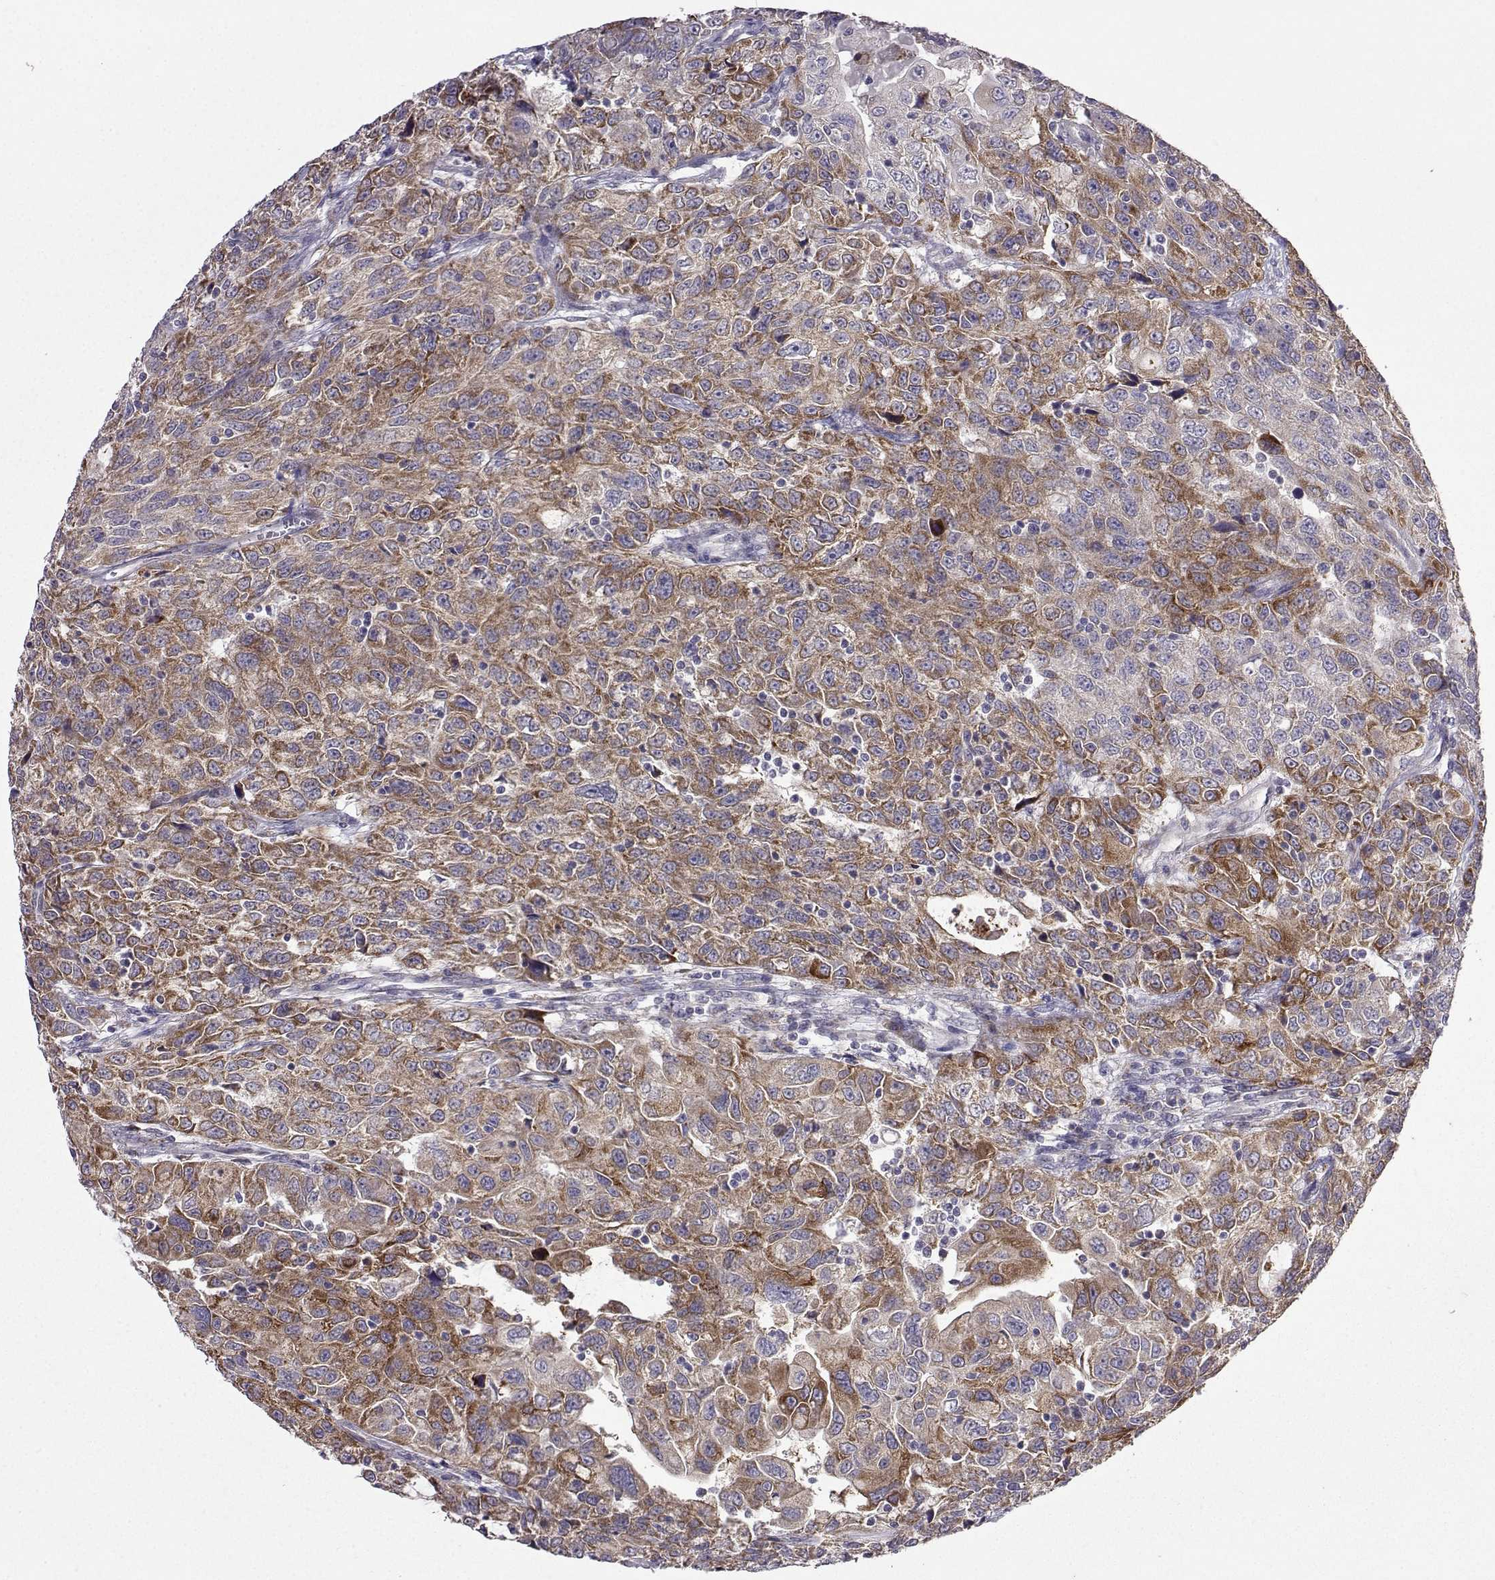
{"staining": {"intensity": "moderate", "quantity": ">75%", "location": "cytoplasmic/membranous"}, "tissue": "urothelial cancer", "cell_type": "Tumor cells", "image_type": "cancer", "snomed": [{"axis": "morphology", "description": "Urothelial carcinoma, NOS"}, {"axis": "morphology", "description": "Urothelial carcinoma, High grade"}, {"axis": "topography", "description": "Urinary bladder"}], "caption": "IHC photomicrograph of urothelial cancer stained for a protein (brown), which reveals medium levels of moderate cytoplasmic/membranous positivity in about >75% of tumor cells.", "gene": "FCAMR", "patient": {"sex": "female", "age": 73}}